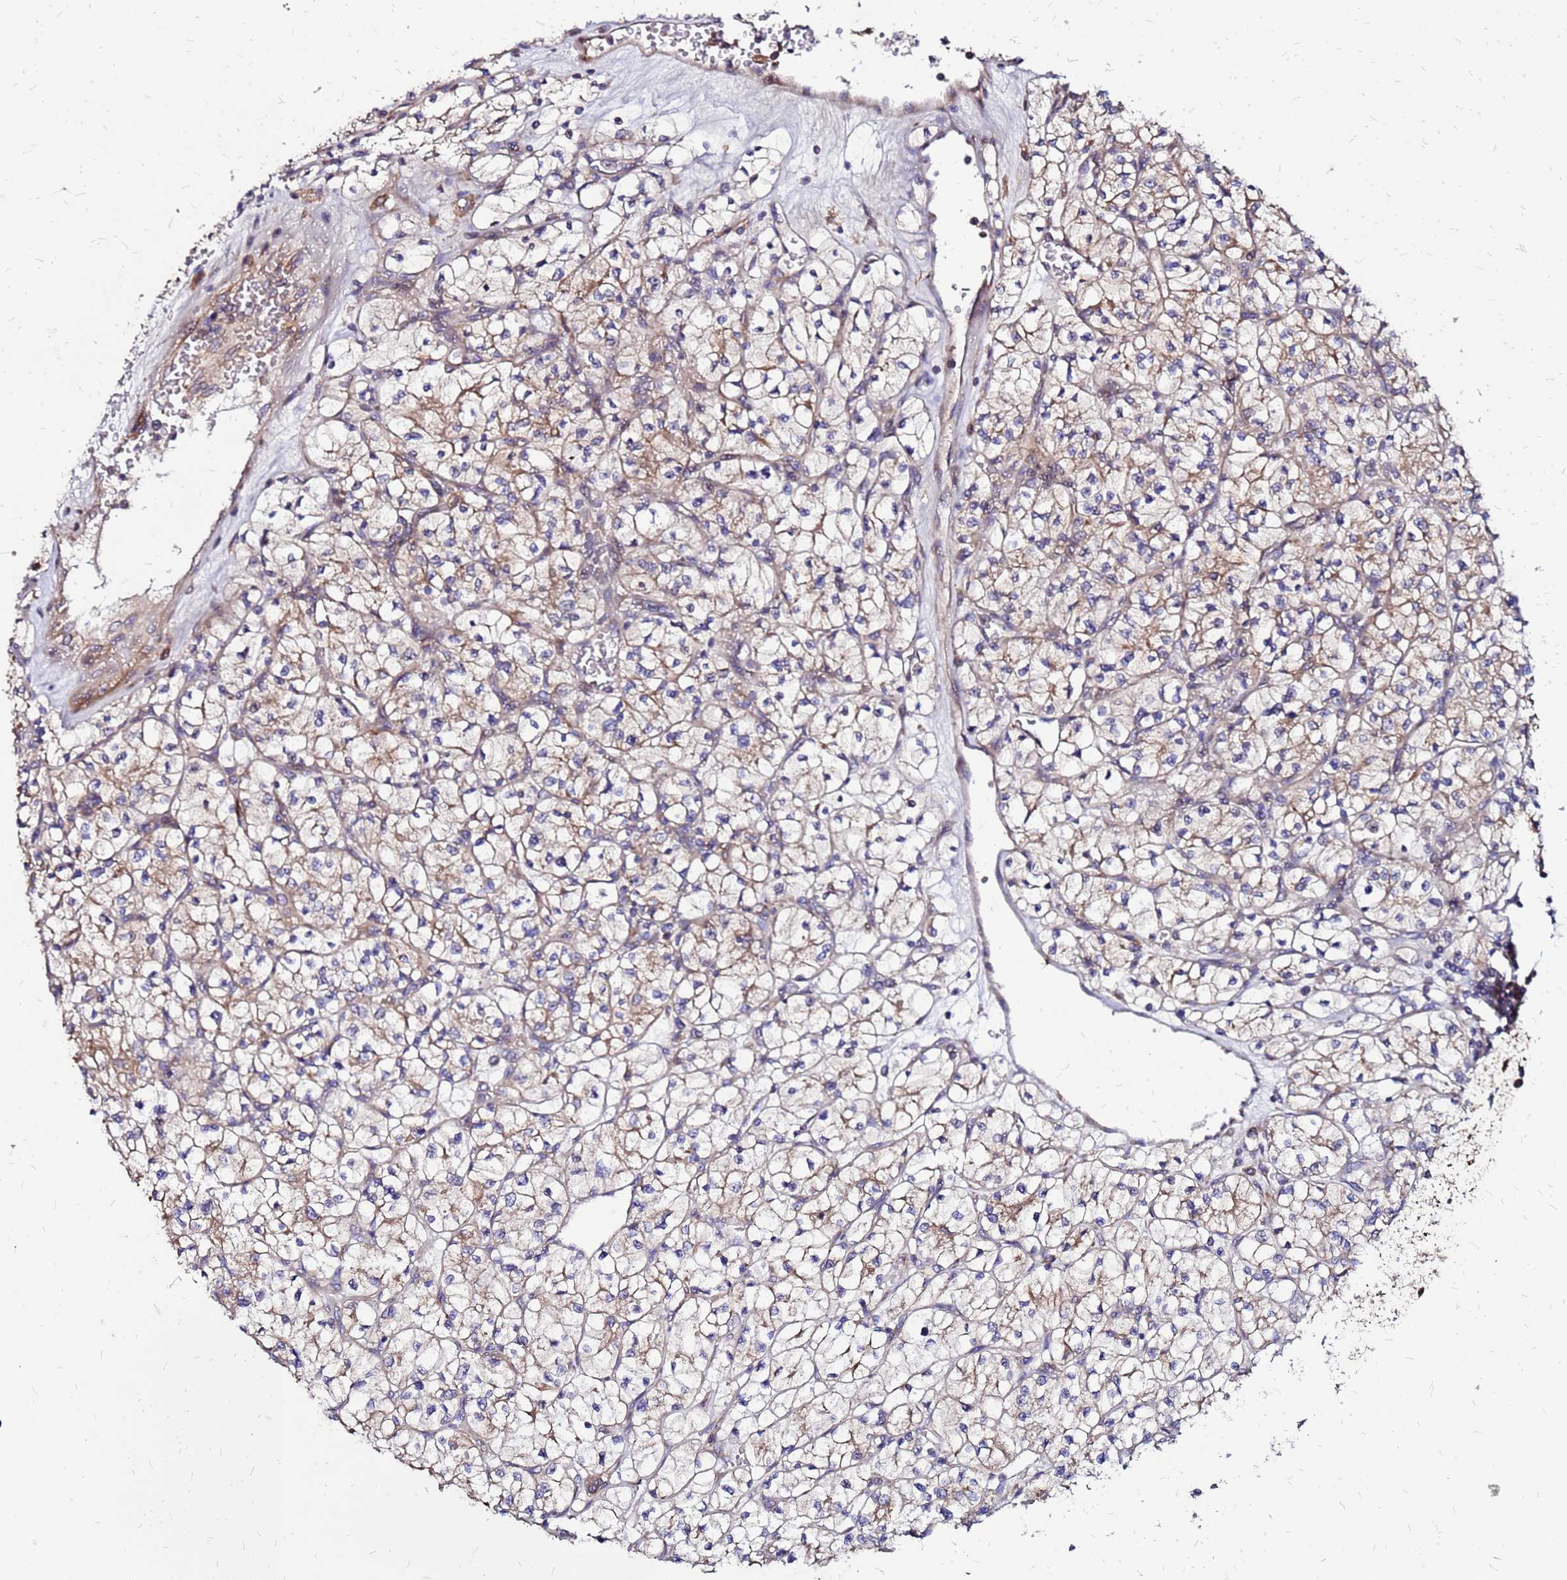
{"staining": {"intensity": "weak", "quantity": ">75%", "location": "cytoplasmic/membranous"}, "tissue": "renal cancer", "cell_type": "Tumor cells", "image_type": "cancer", "snomed": [{"axis": "morphology", "description": "Adenocarcinoma, NOS"}, {"axis": "topography", "description": "Kidney"}], "caption": "Protein expression by IHC demonstrates weak cytoplasmic/membranous staining in about >75% of tumor cells in adenocarcinoma (renal).", "gene": "VMO1", "patient": {"sex": "female", "age": 64}}